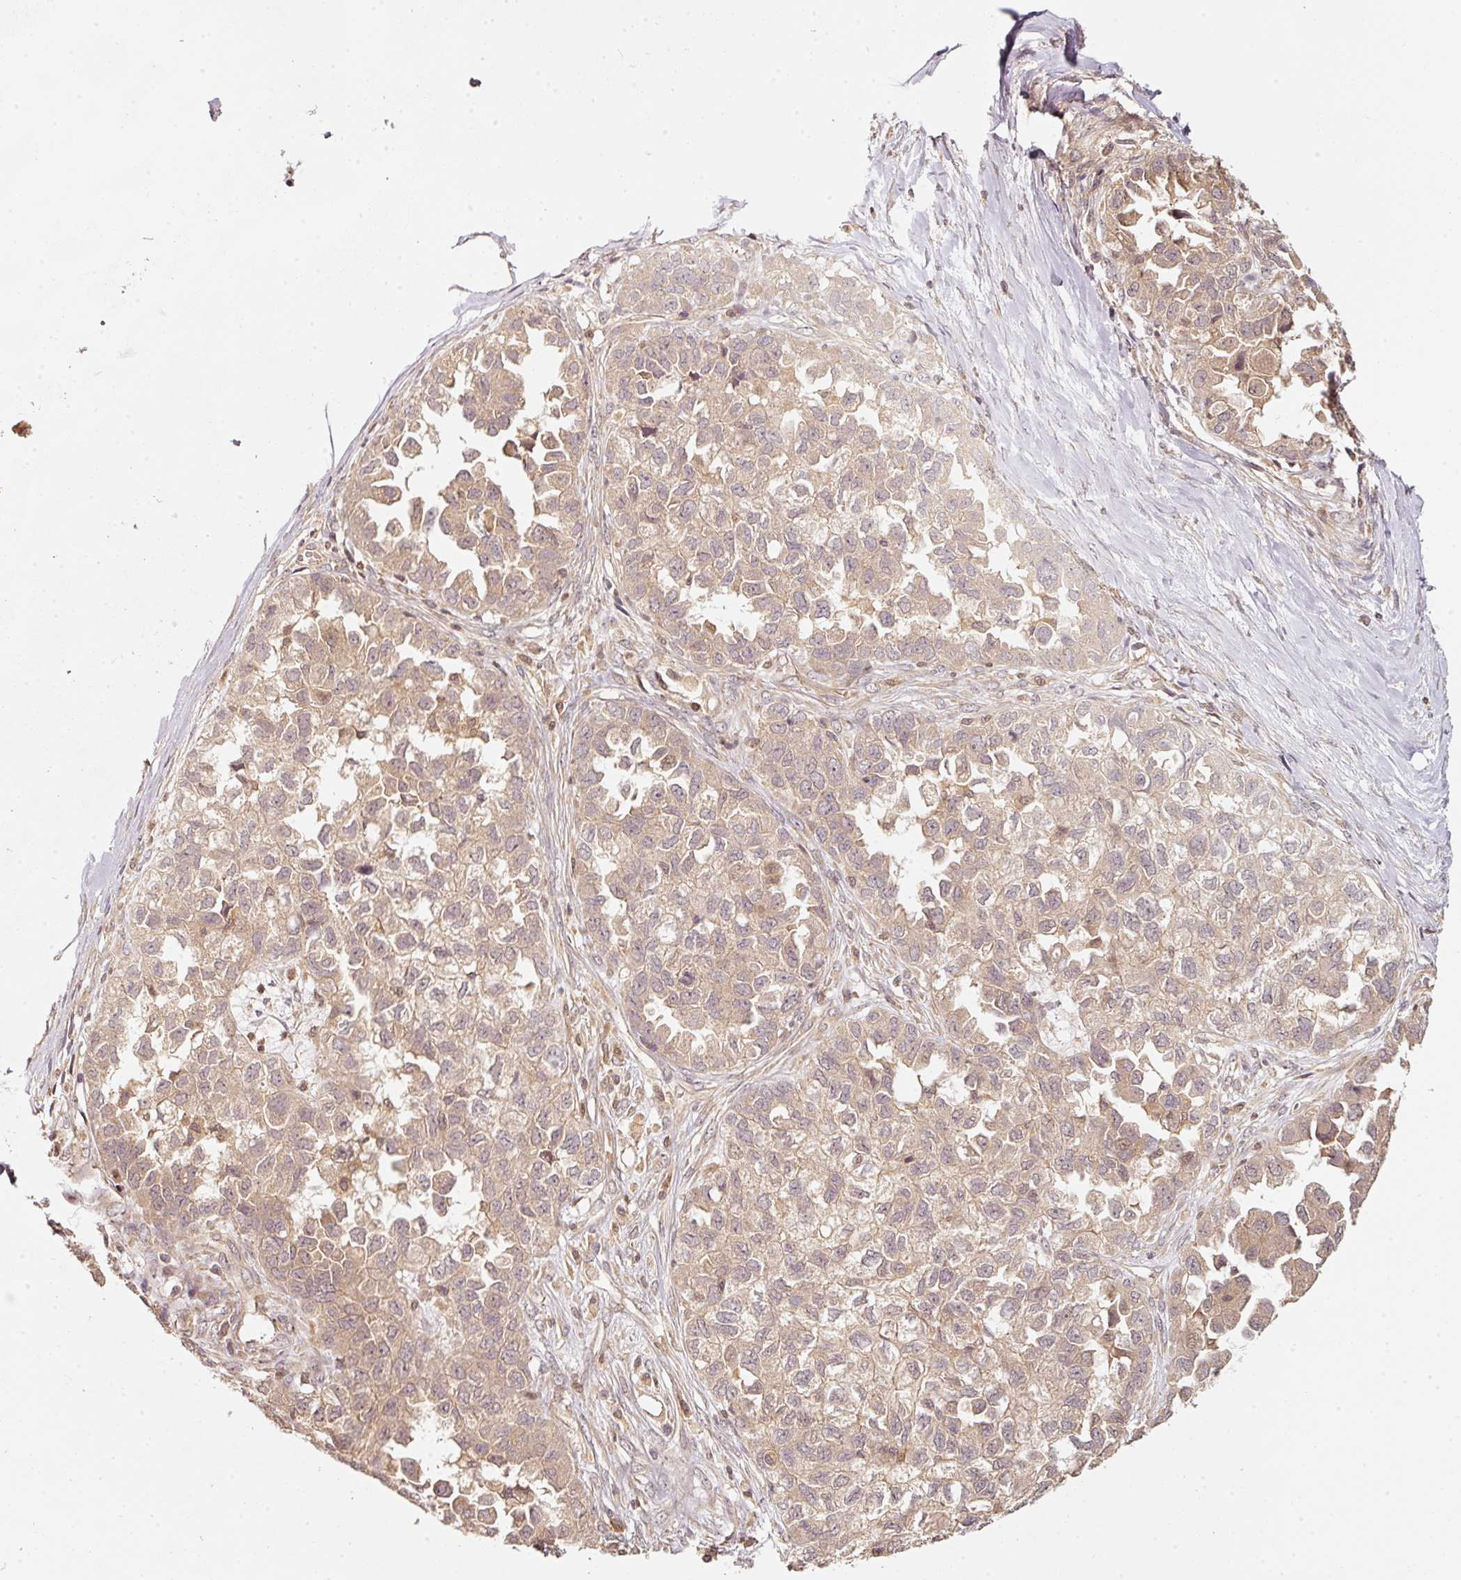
{"staining": {"intensity": "weak", "quantity": ">75%", "location": "cytoplasmic/membranous"}, "tissue": "ovarian cancer", "cell_type": "Tumor cells", "image_type": "cancer", "snomed": [{"axis": "morphology", "description": "Cystadenocarcinoma, serous, NOS"}, {"axis": "topography", "description": "Ovary"}], "caption": "IHC staining of ovarian serous cystadenocarcinoma, which demonstrates low levels of weak cytoplasmic/membranous positivity in about >75% of tumor cells indicating weak cytoplasmic/membranous protein expression. The staining was performed using DAB (brown) for protein detection and nuclei were counterstained in hematoxylin (blue).", "gene": "RRAS2", "patient": {"sex": "female", "age": 84}}